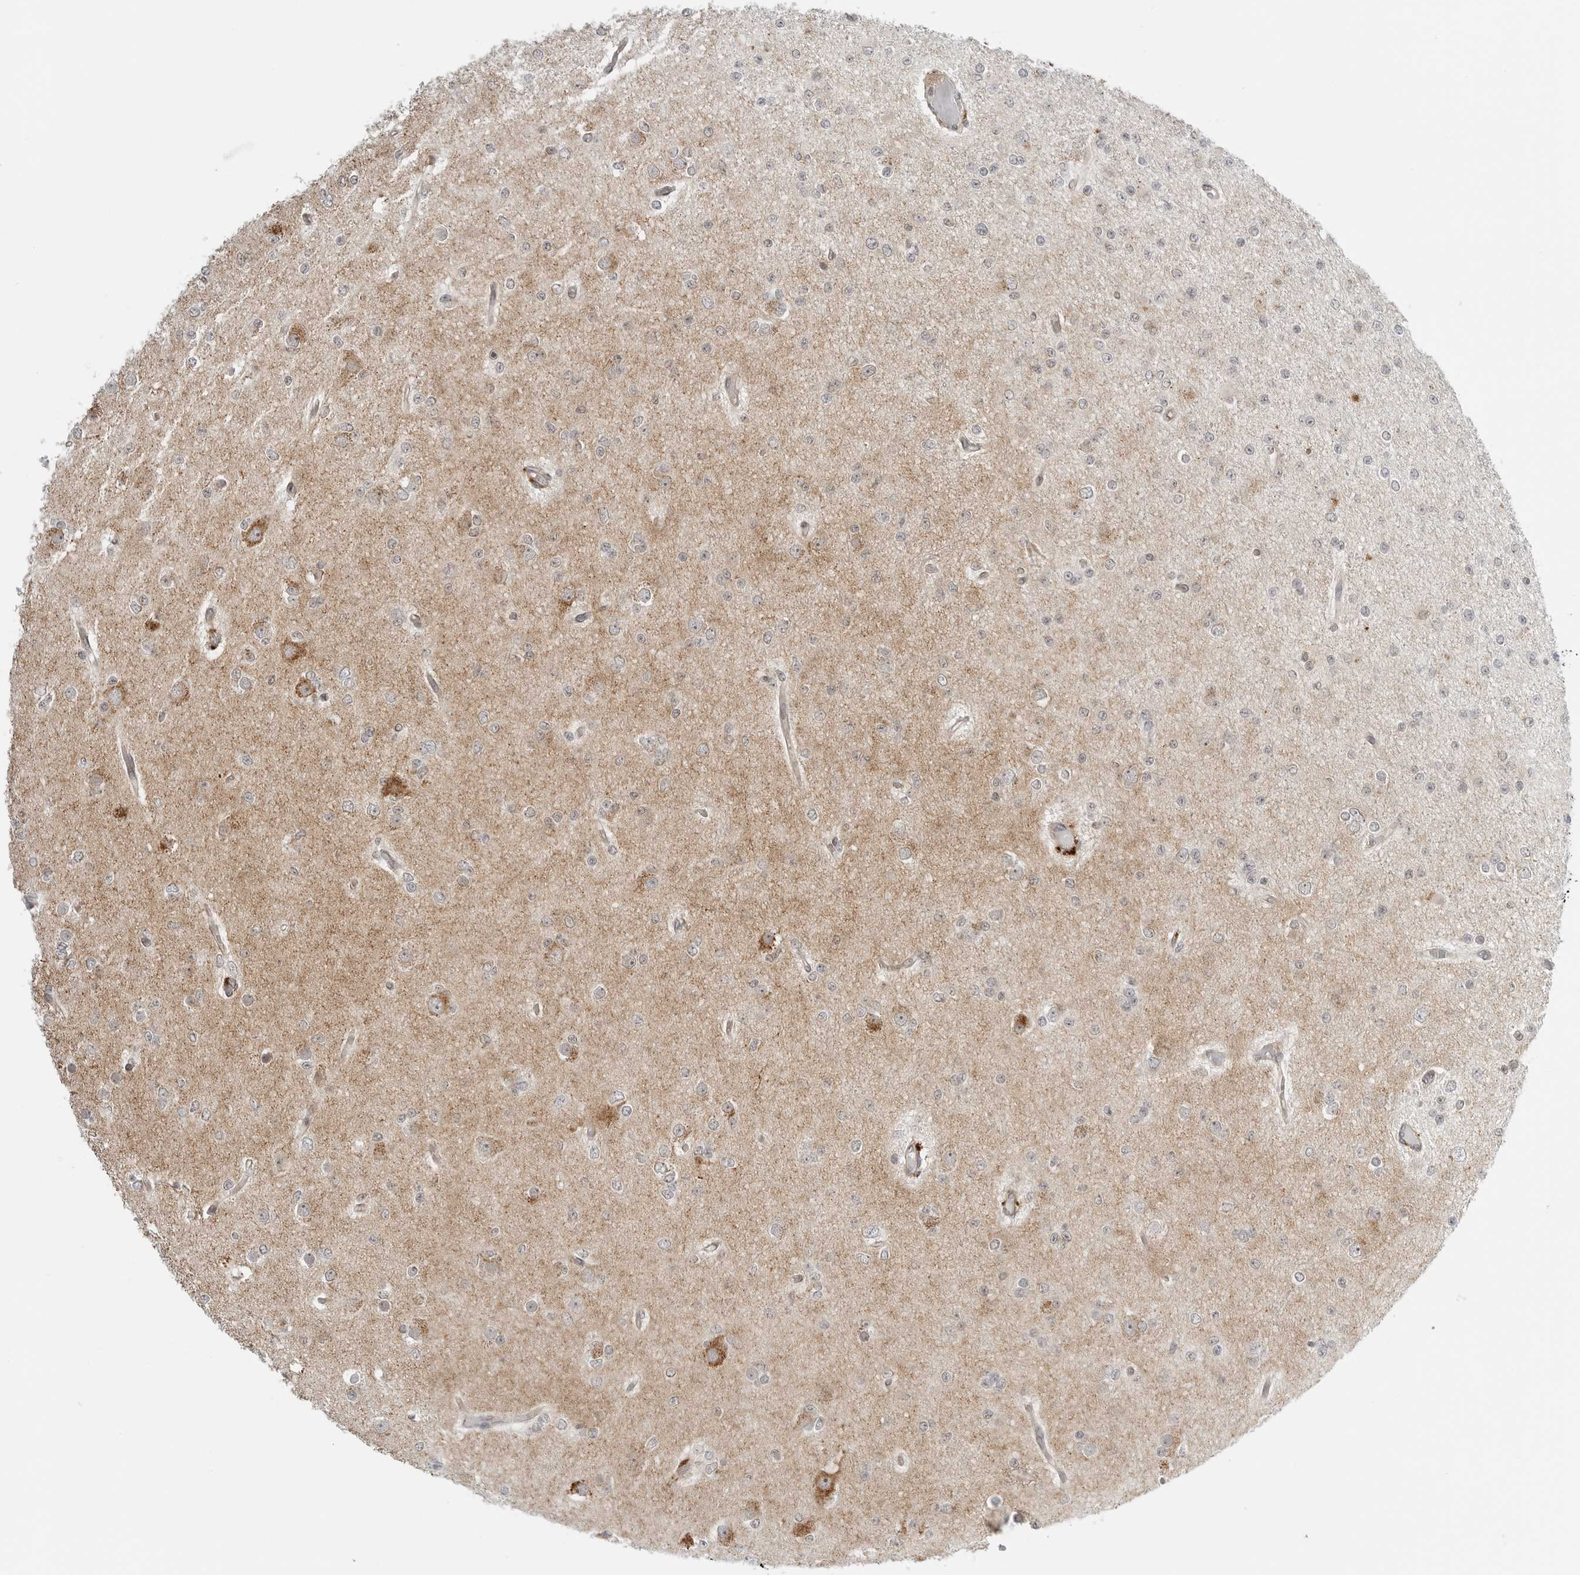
{"staining": {"intensity": "negative", "quantity": "none", "location": "none"}, "tissue": "glioma", "cell_type": "Tumor cells", "image_type": "cancer", "snomed": [{"axis": "morphology", "description": "Glioma, malignant, Low grade"}, {"axis": "topography", "description": "Brain"}], "caption": "Protein analysis of glioma reveals no significant expression in tumor cells.", "gene": "PEX2", "patient": {"sex": "female", "age": 22}}